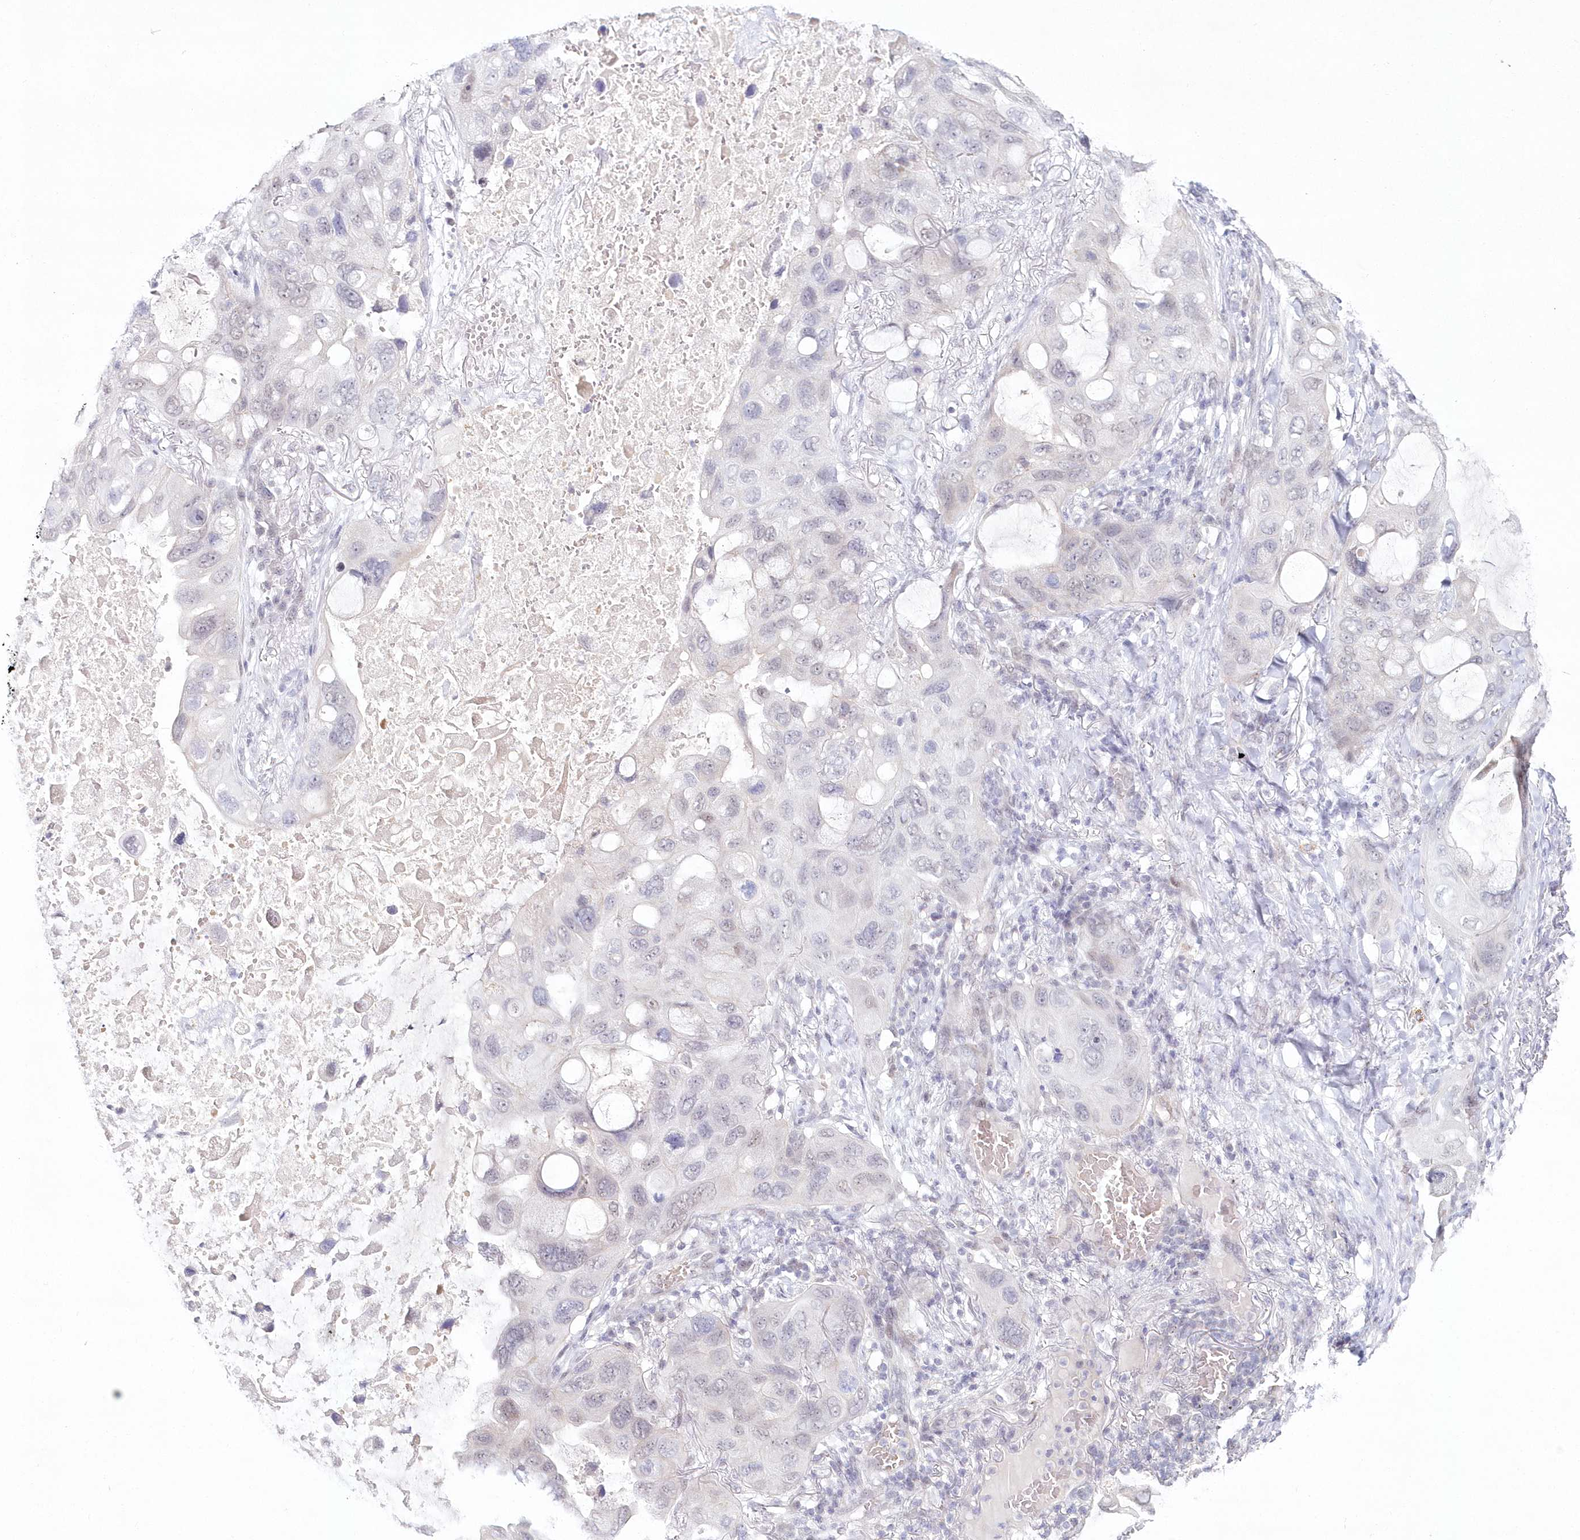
{"staining": {"intensity": "negative", "quantity": "none", "location": "none"}, "tissue": "lung cancer", "cell_type": "Tumor cells", "image_type": "cancer", "snomed": [{"axis": "morphology", "description": "Squamous cell carcinoma, NOS"}, {"axis": "topography", "description": "Lung"}], "caption": "The IHC photomicrograph has no significant expression in tumor cells of lung cancer (squamous cell carcinoma) tissue.", "gene": "HYCC2", "patient": {"sex": "female", "age": 73}}